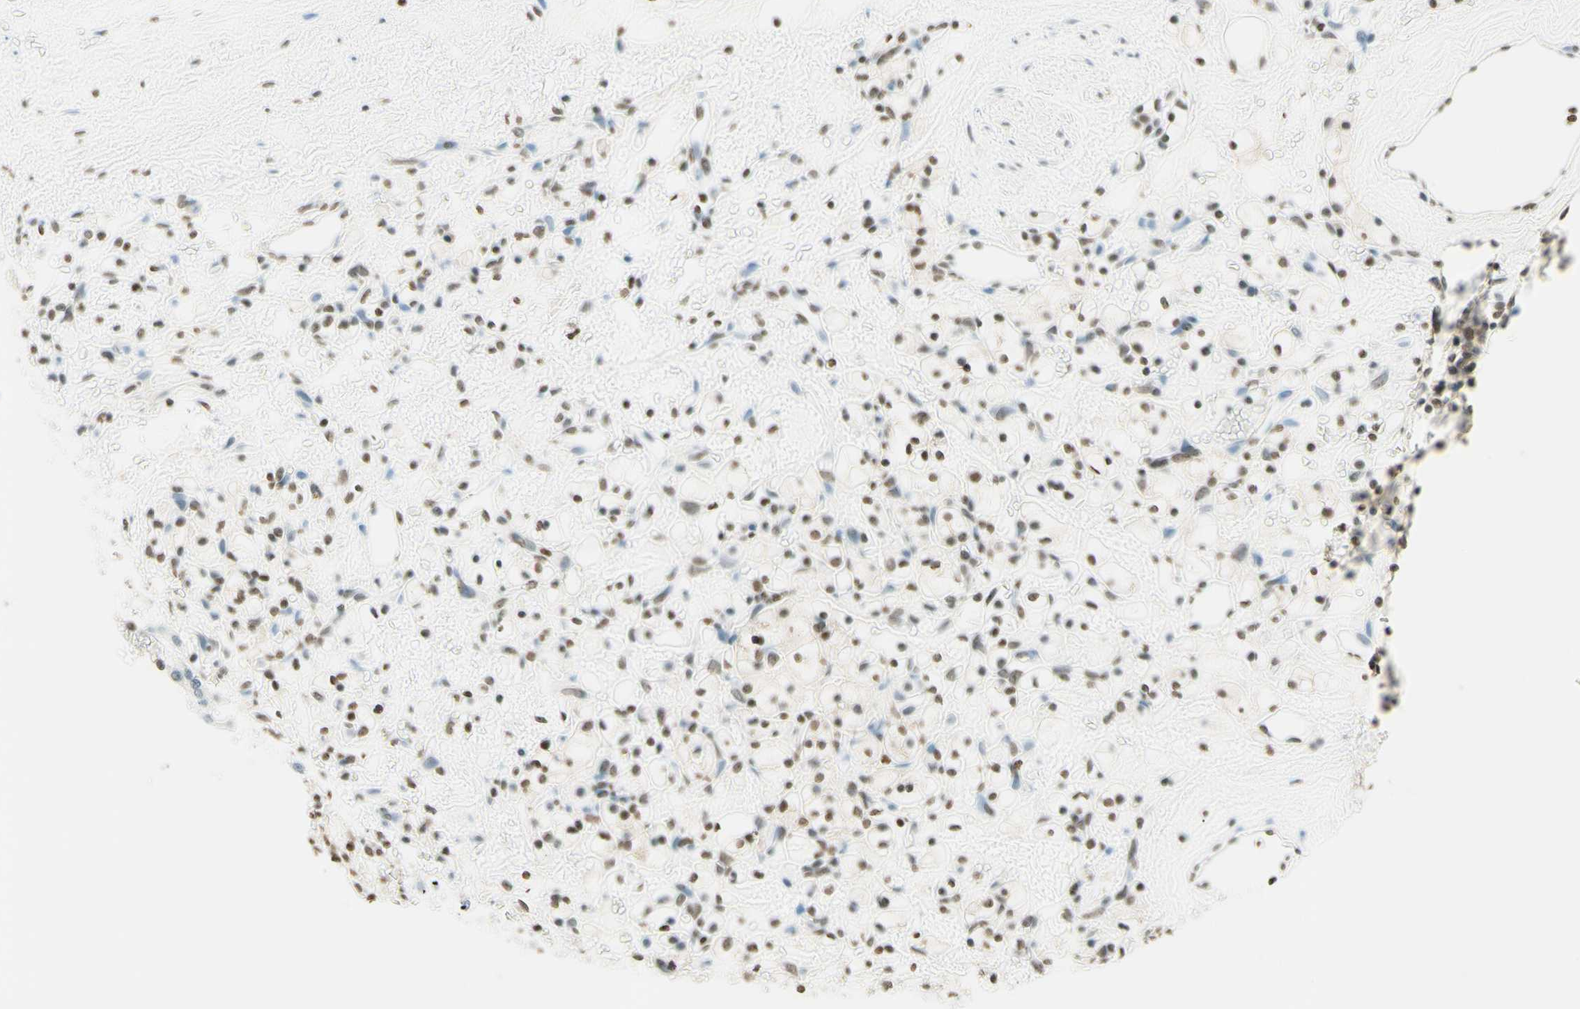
{"staining": {"intensity": "moderate", "quantity": "25%-75%", "location": "nuclear"}, "tissue": "renal cancer", "cell_type": "Tumor cells", "image_type": "cancer", "snomed": [{"axis": "morphology", "description": "Adenocarcinoma, NOS"}, {"axis": "topography", "description": "Kidney"}], "caption": "Renal cancer stained with immunohistochemistry demonstrates moderate nuclear positivity in approximately 25%-75% of tumor cells.", "gene": "MSH2", "patient": {"sex": "female", "age": 60}}